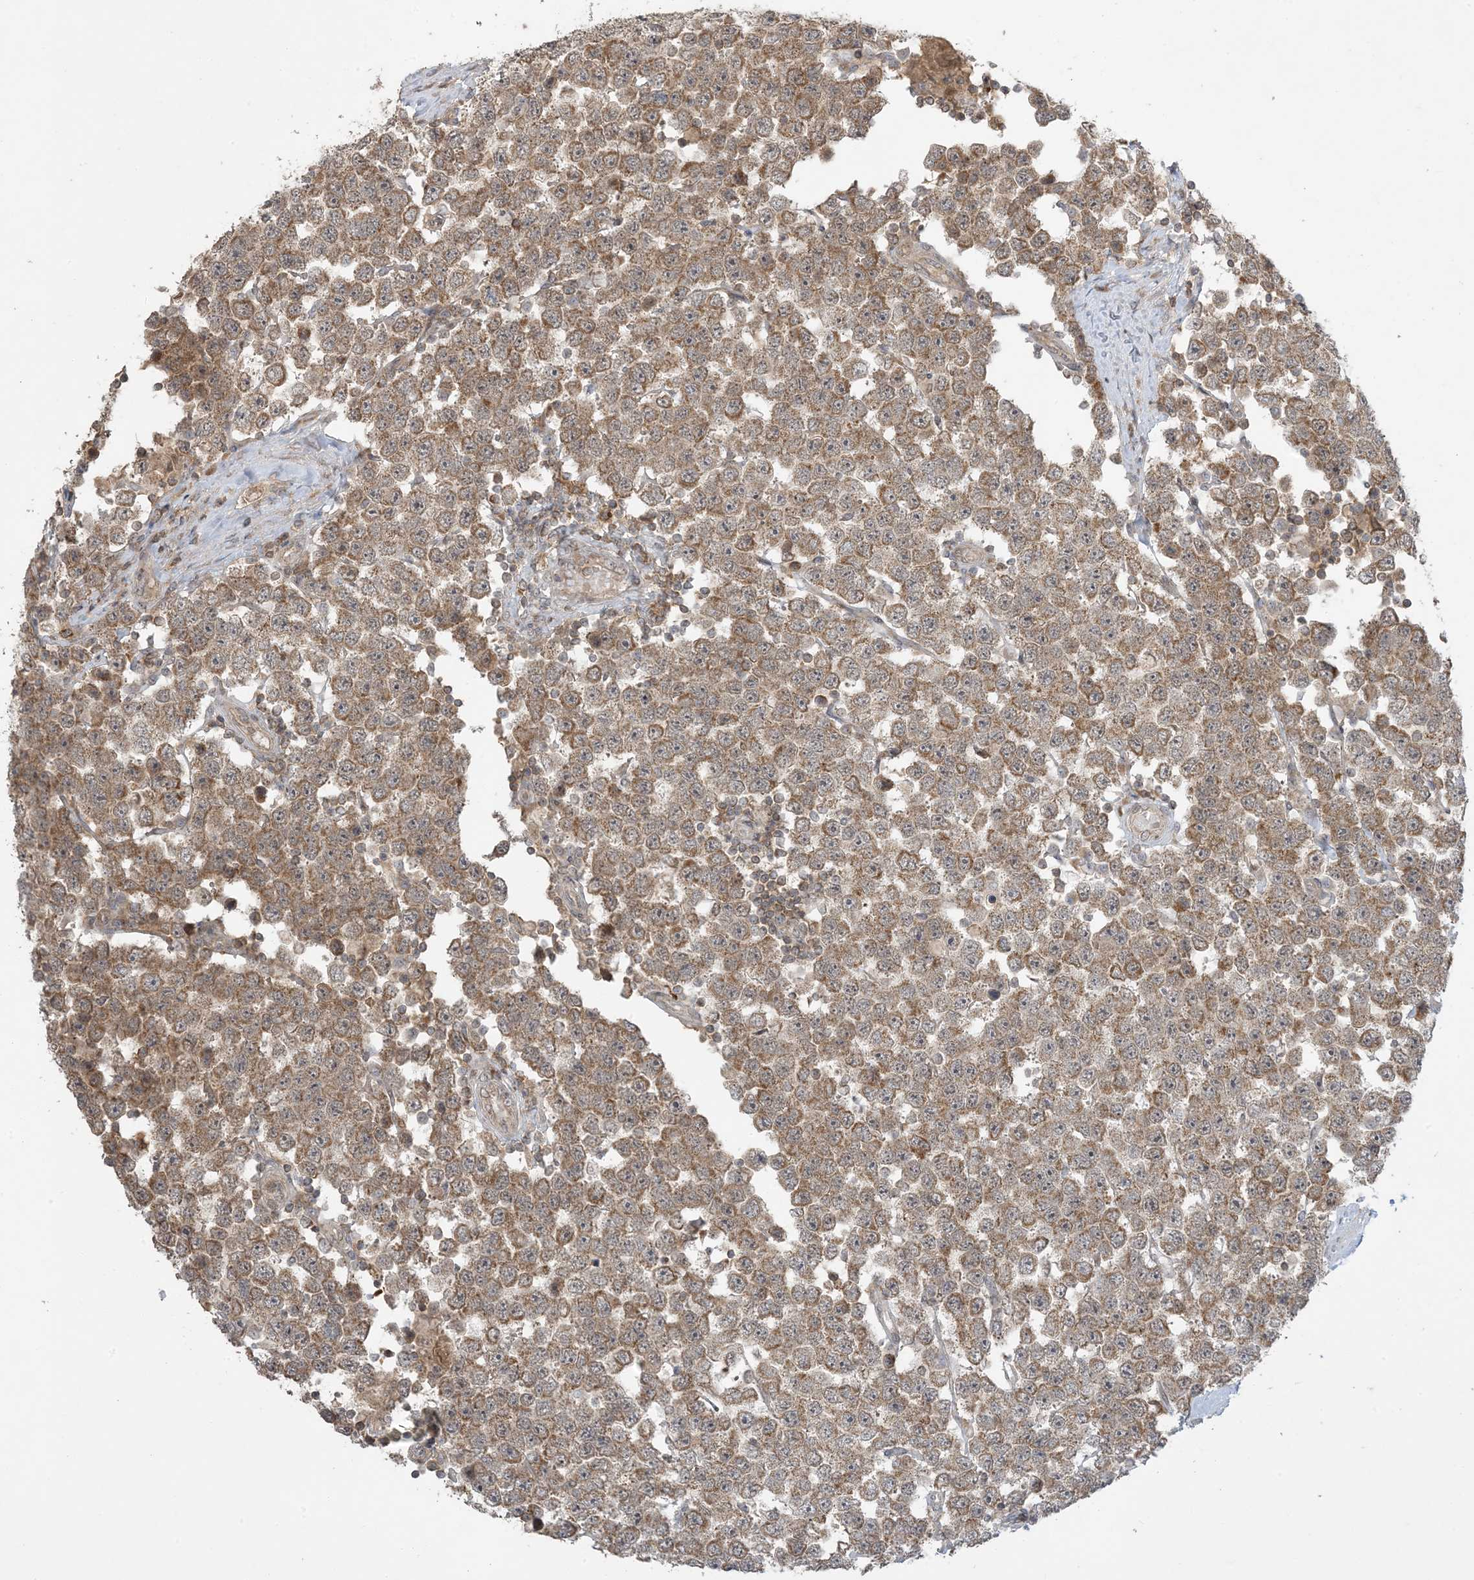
{"staining": {"intensity": "moderate", "quantity": ">75%", "location": "cytoplasmic/membranous"}, "tissue": "testis cancer", "cell_type": "Tumor cells", "image_type": "cancer", "snomed": [{"axis": "morphology", "description": "Seminoma, NOS"}, {"axis": "topography", "description": "Testis"}], "caption": "Brown immunohistochemical staining in human testis cancer demonstrates moderate cytoplasmic/membranous staining in approximately >75% of tumor cells.", "gene": "PHLDB2", "patient": {"sex": "male", "age": 28}}